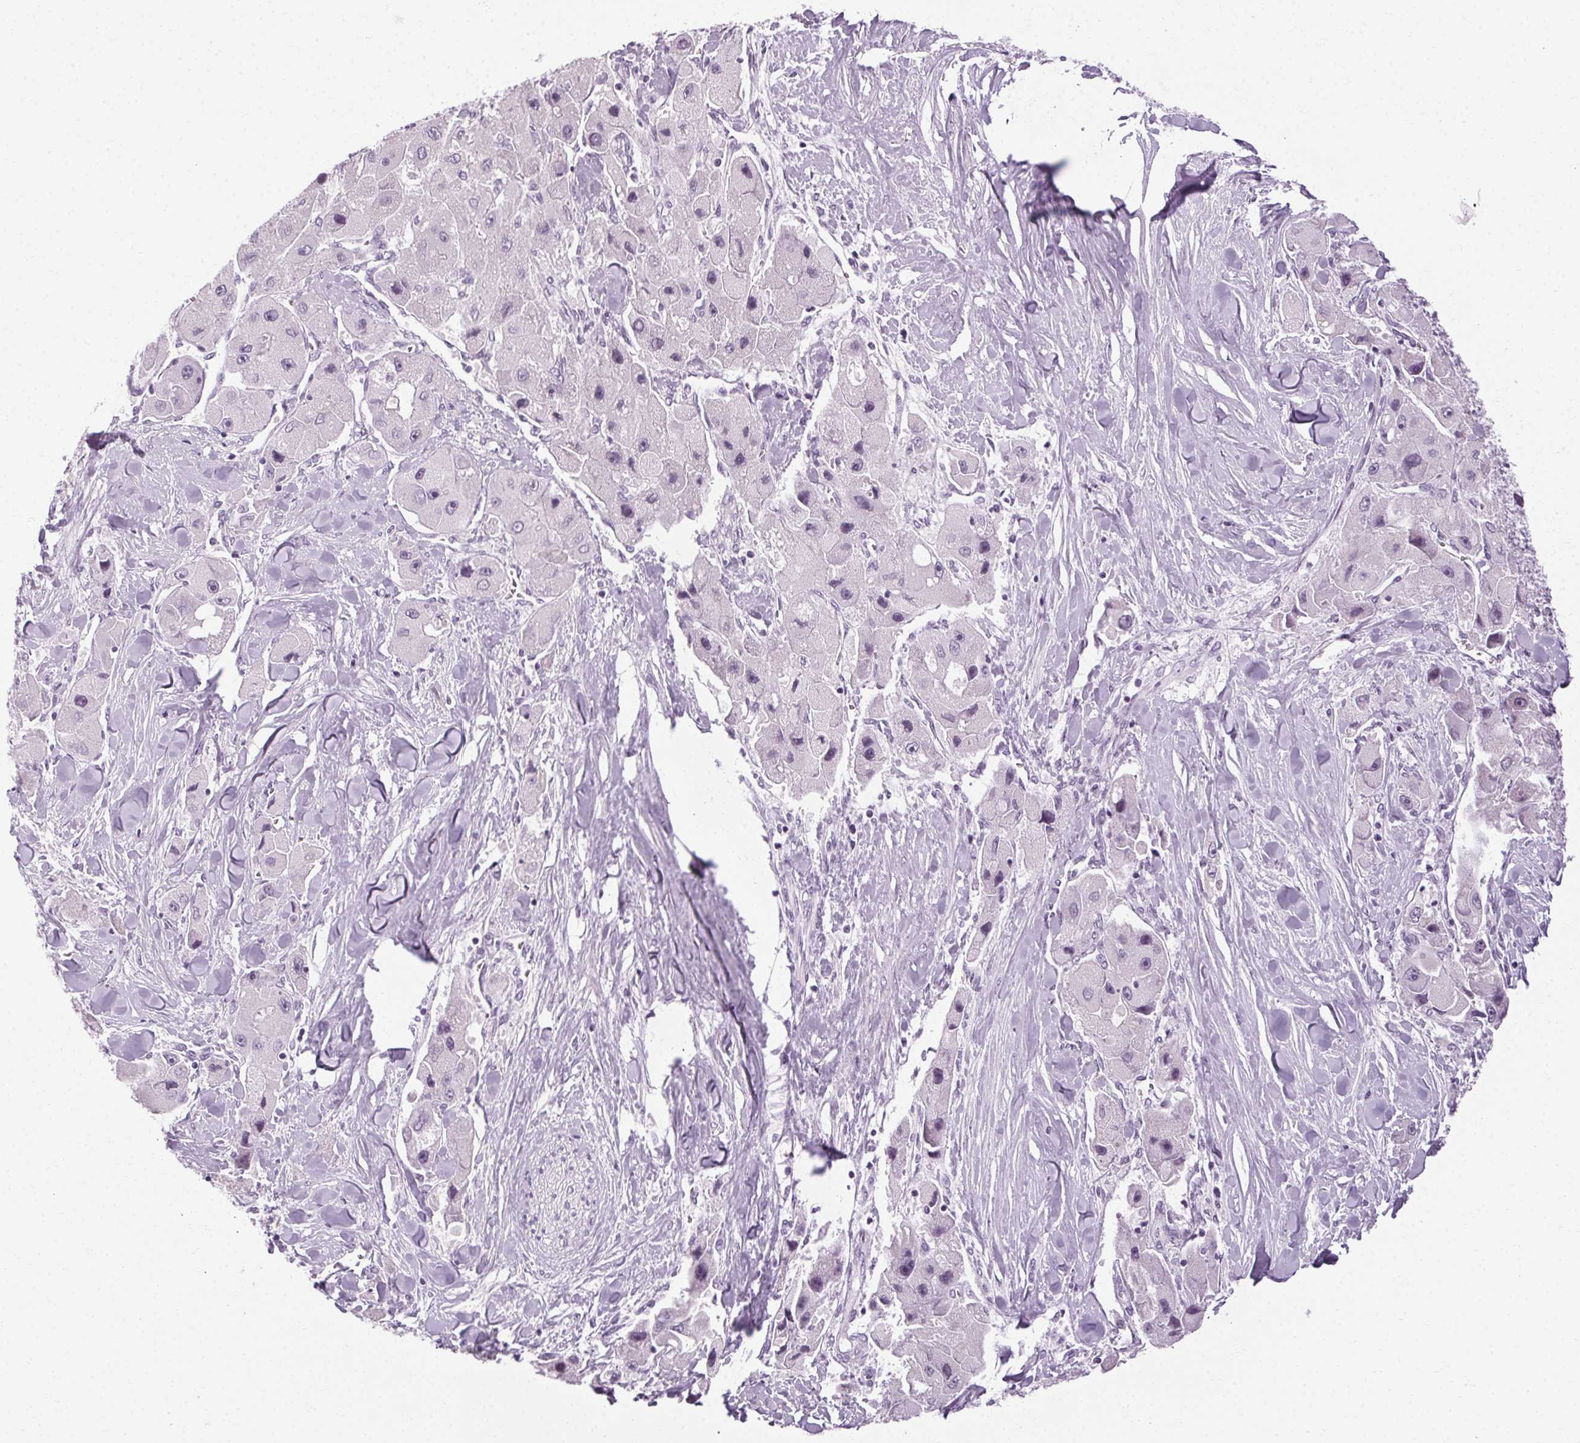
{"staining": {"intensity": "negative", "quantity": "none", "location": "none"}, "tissue": "liver cancer", "cell_type": "Tumor cells", "image_type": "cancer", "snomed": [{"axis": "morphology", "description": "Carcinoma, Hepatocellular, NOS"}, {"axis": "topography", "description": "Liver"}], "caption": "The photomicrograph exhibits no staining of tumor cells in liver hepatocellular carcinoma.", "gene": "POMC", "patient": {"sex": "male", "age": 24}}